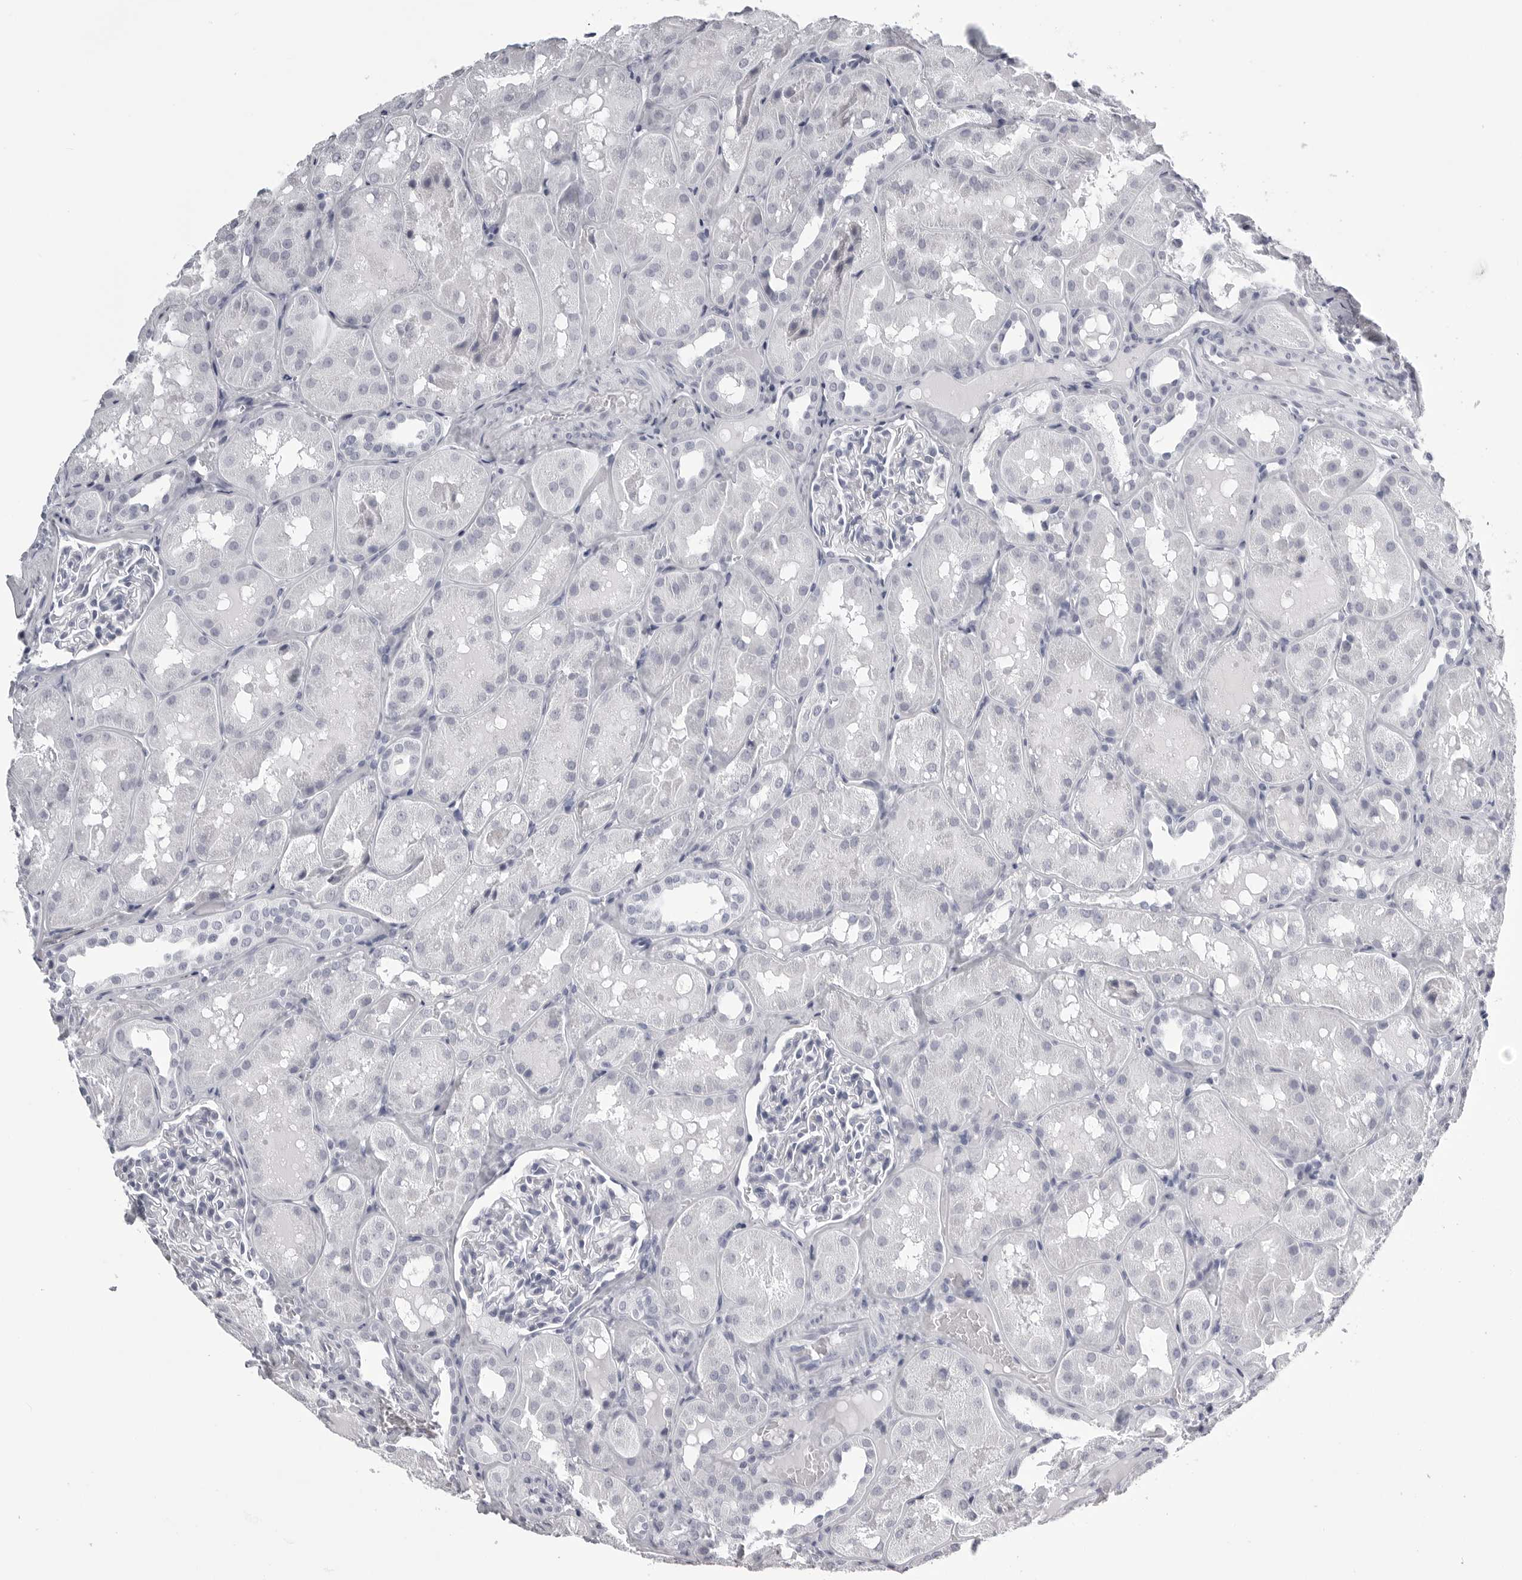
{"staining": {"intensity": "negative", "quantity": "none", "location": "none"}, "tissue": "kidney", "cell_type": "Cells in glomeruli", "image_type": "normal", "snomed": [{"axis": "morphology", "description": "Normal tissue, NOS"}, {"axis": "topography", "description": "Kidney"}], "caption": "Immunohistochemistry micrograph of unremarkable kidney stained for a protein (brown), which demonstrates no expression in cells in glomeruli.", "gene": "BPIFA1", "patient": {"sex": "male", "age": 16}}